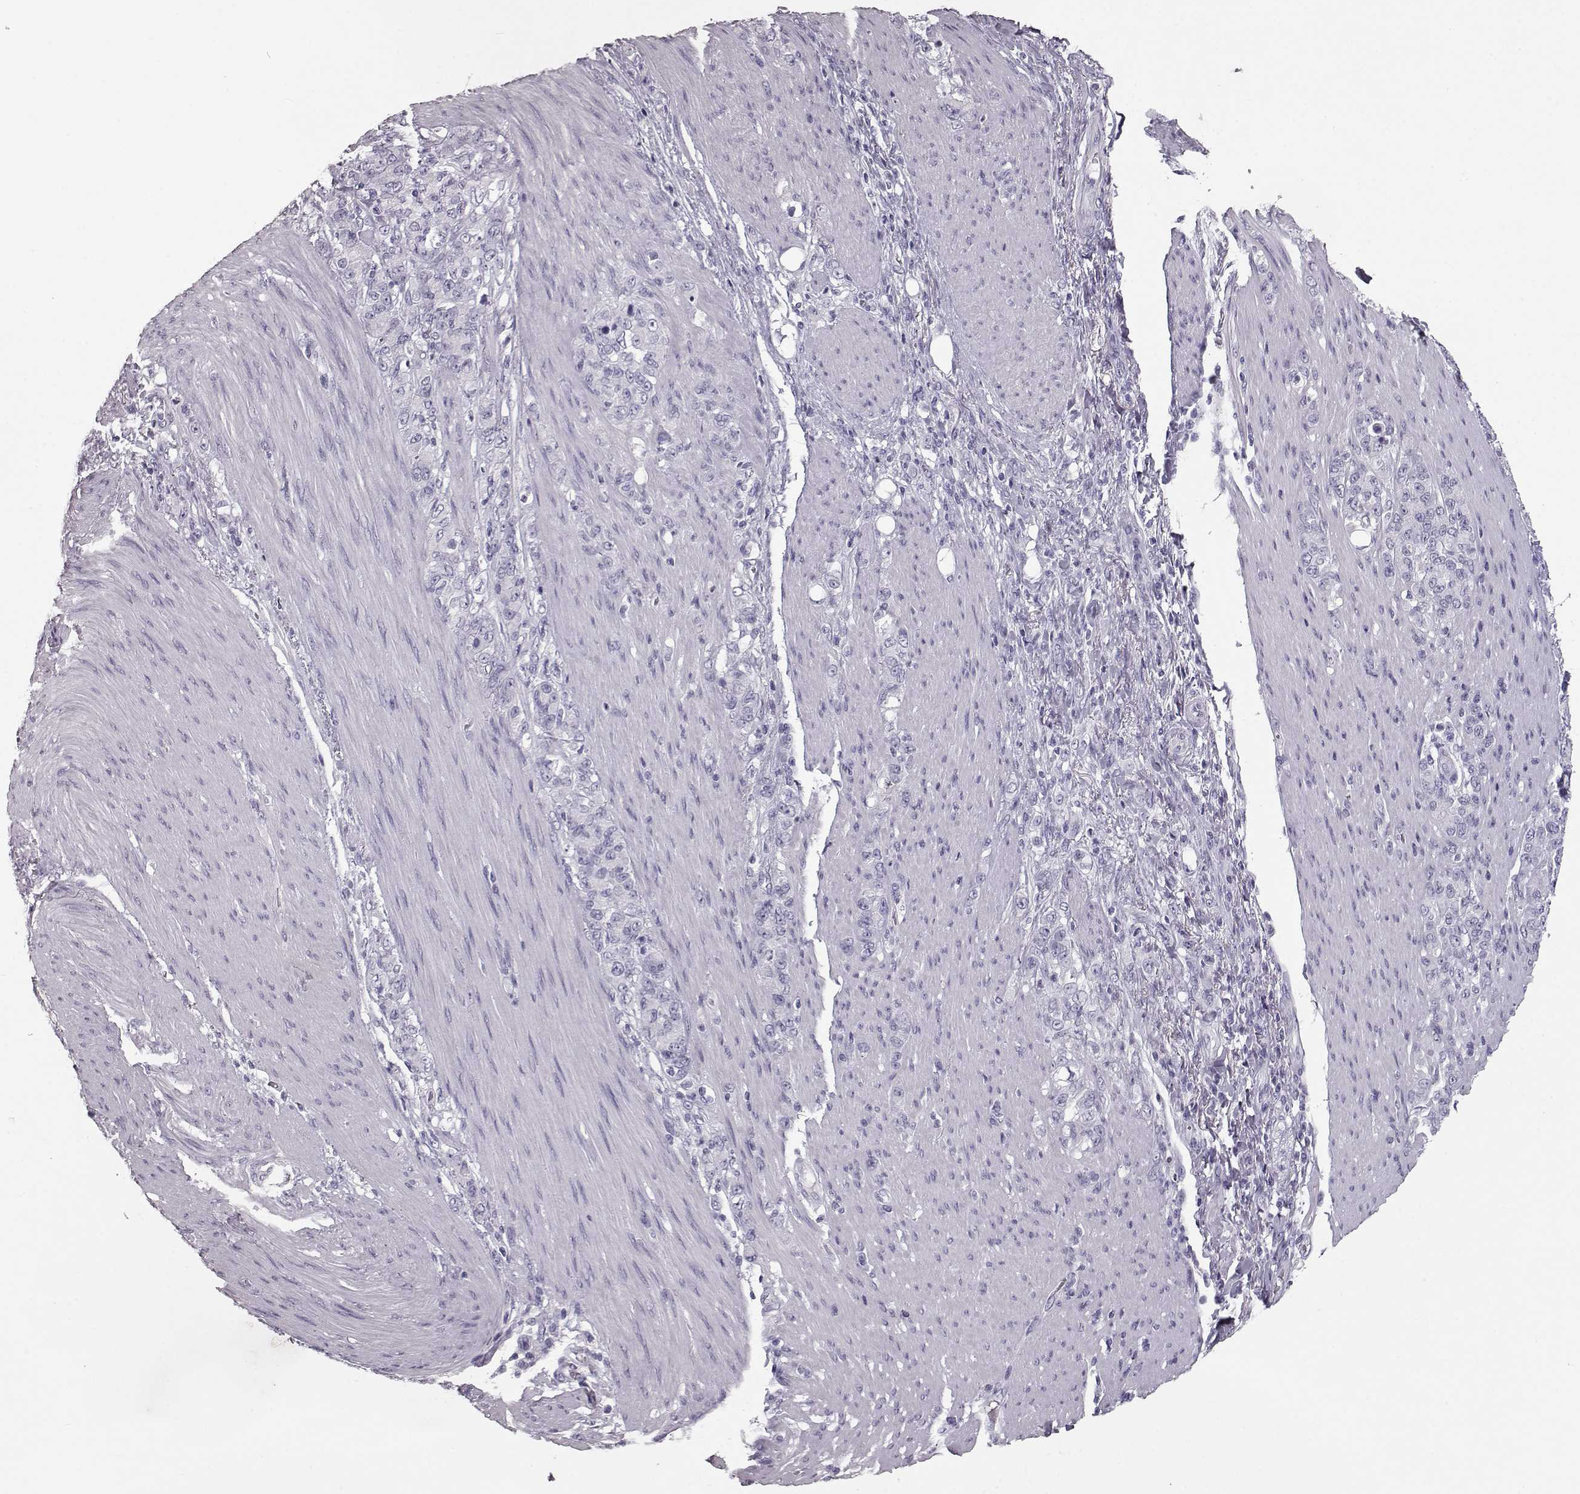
{"staining": {"intensity": "negative", "quantity": "none", "location": "none"}, "tissue": "stomach cancer", "cell_type": "Tumor cells", "image_type": "cancer", "snomed": [{"axis": "morphology", "description": "Adenocarcinoma, NOS"}, {"axis": "topography", "description": "Stomach"}], "caption": "The IHC image has no significant expression in tumor cells of stomach cancer tissue.", "gene": "CCL19", "patient": {"sex": "female", "age": 79}}